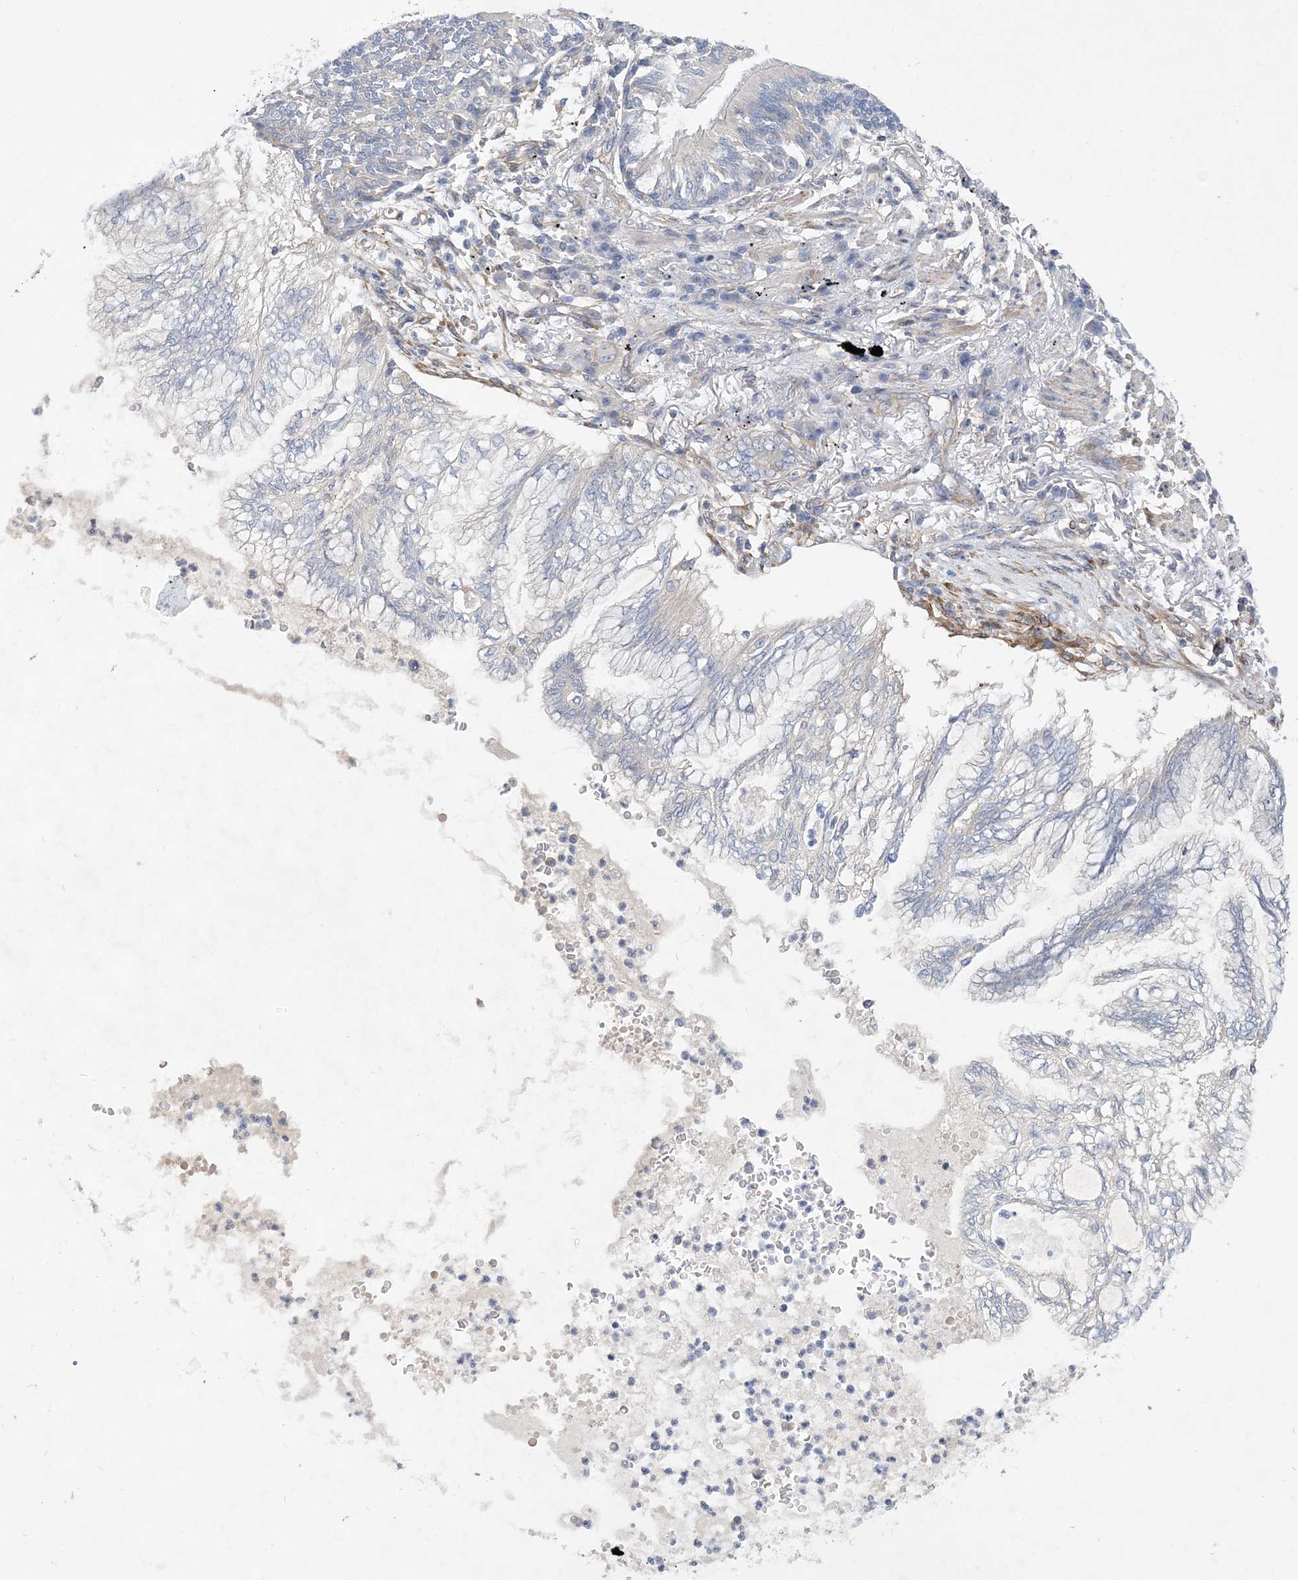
{"staining": {"intensity": "negative", "quantity": "none", "location": "none"}, "tissue": "lung cancer", "cell_type": "Tumor cells", "image_type": "cancer", "snomed": [{"axis": "morphology", "description": "Adenocarcinoma, NOS"}, {"axis": "topography", "description": "Lung"}], "caption": "This is an IHC photomicrograph of adenocarcinoma (lung). There is no staining in tumor cells.", "gene": "MAP4K5", "patient": {"sex": "female", "age": 70}}